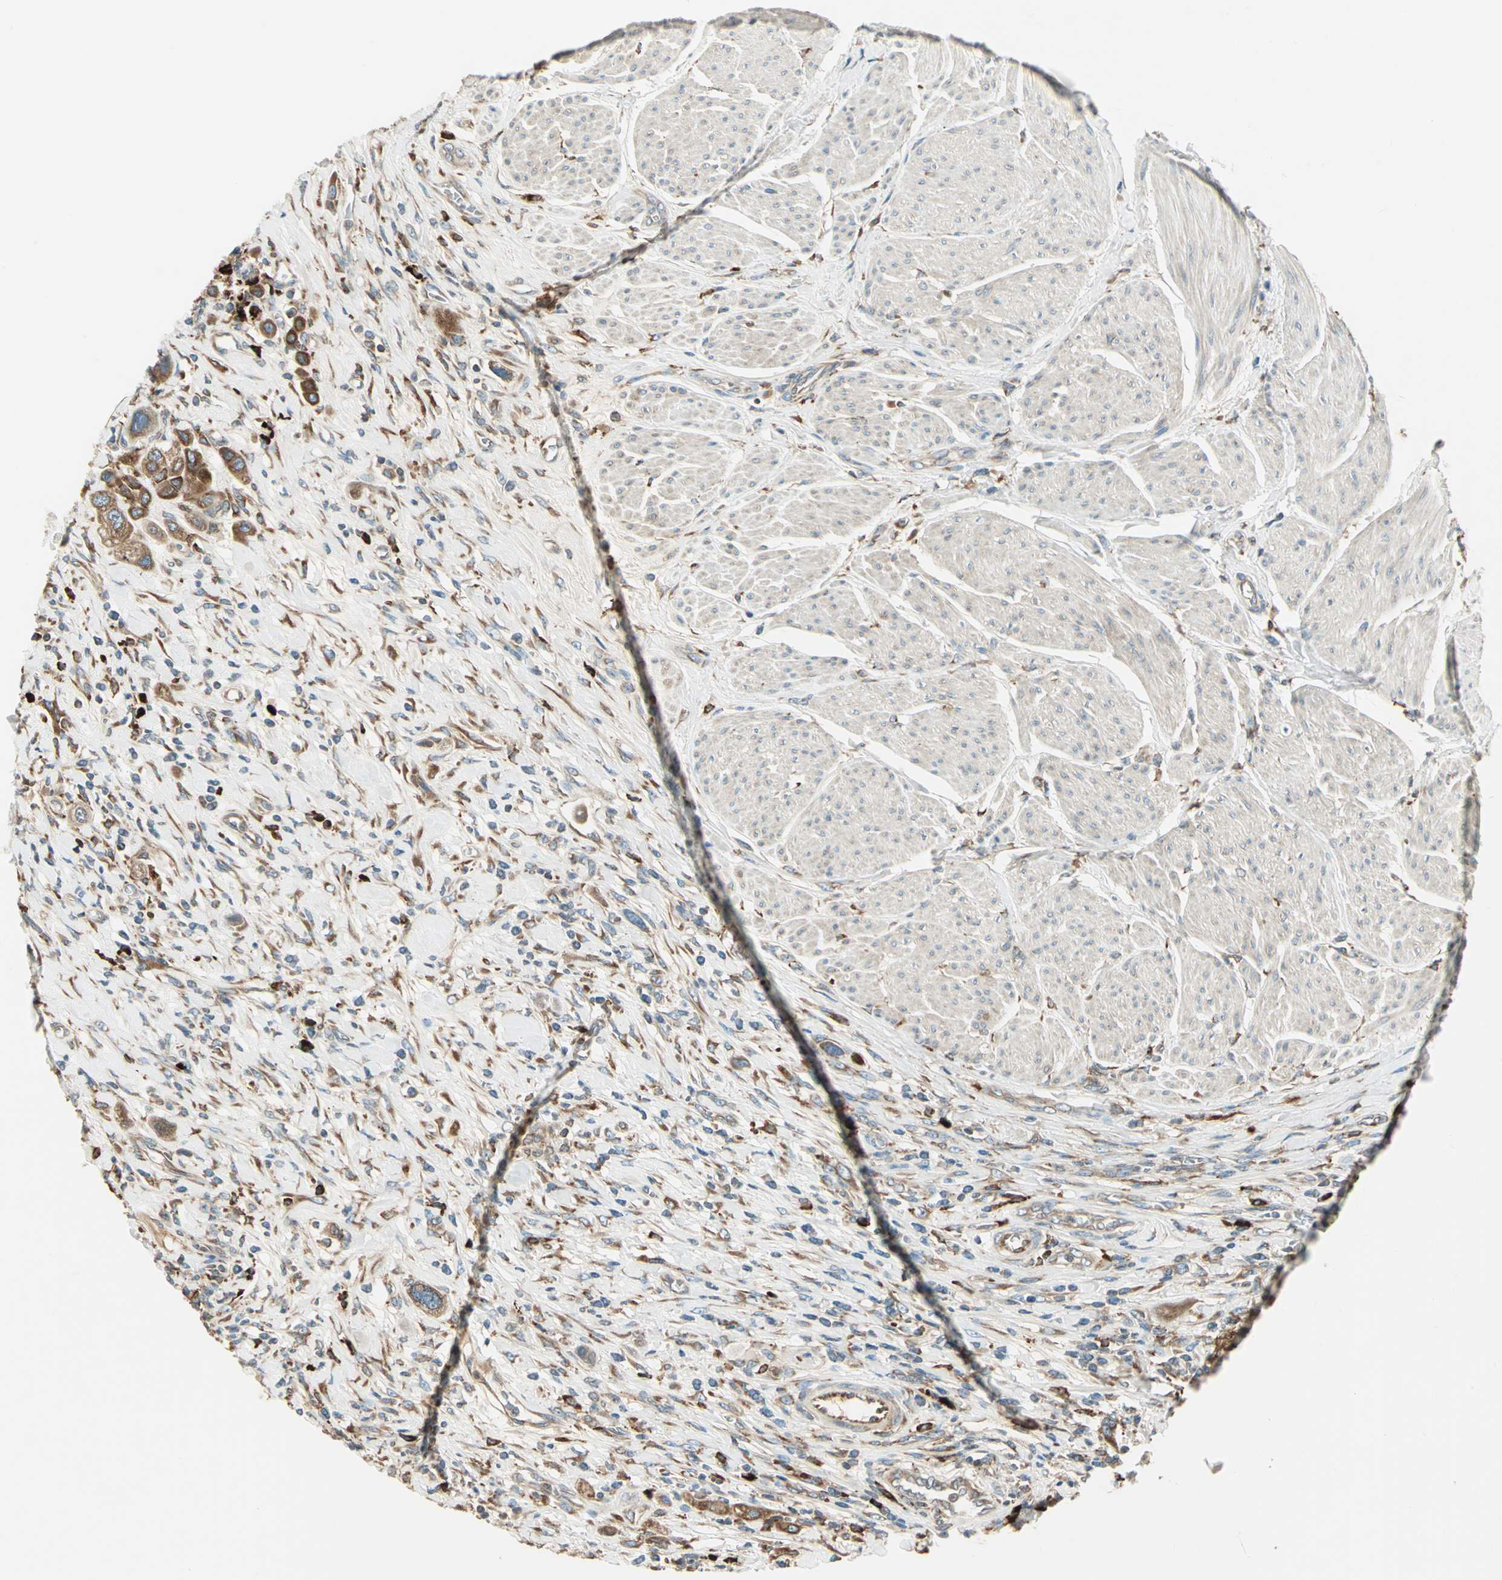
{"staining": {"intensity": "moderate", "quantity": ">75%", "location": "cytoplasmic/membranous"}, "tissue": "urothelial cancer", "cell_type": "Tumor cells", "image_type": "cancer", "snomed": [{"axis": "morphology", "description": "Urothelial carcinoma, High grade"}, {"axis": "topography", "description": "Urinary bladder"}], "caption": "High-grade urothelial carcinoma stained with a brown dye reveals moderate cytoplasmic/membranous positive expression in approximately >75% of tumor cells.", "gene": "PDIA4", "patient": {"sex": "male", "age": 50}}